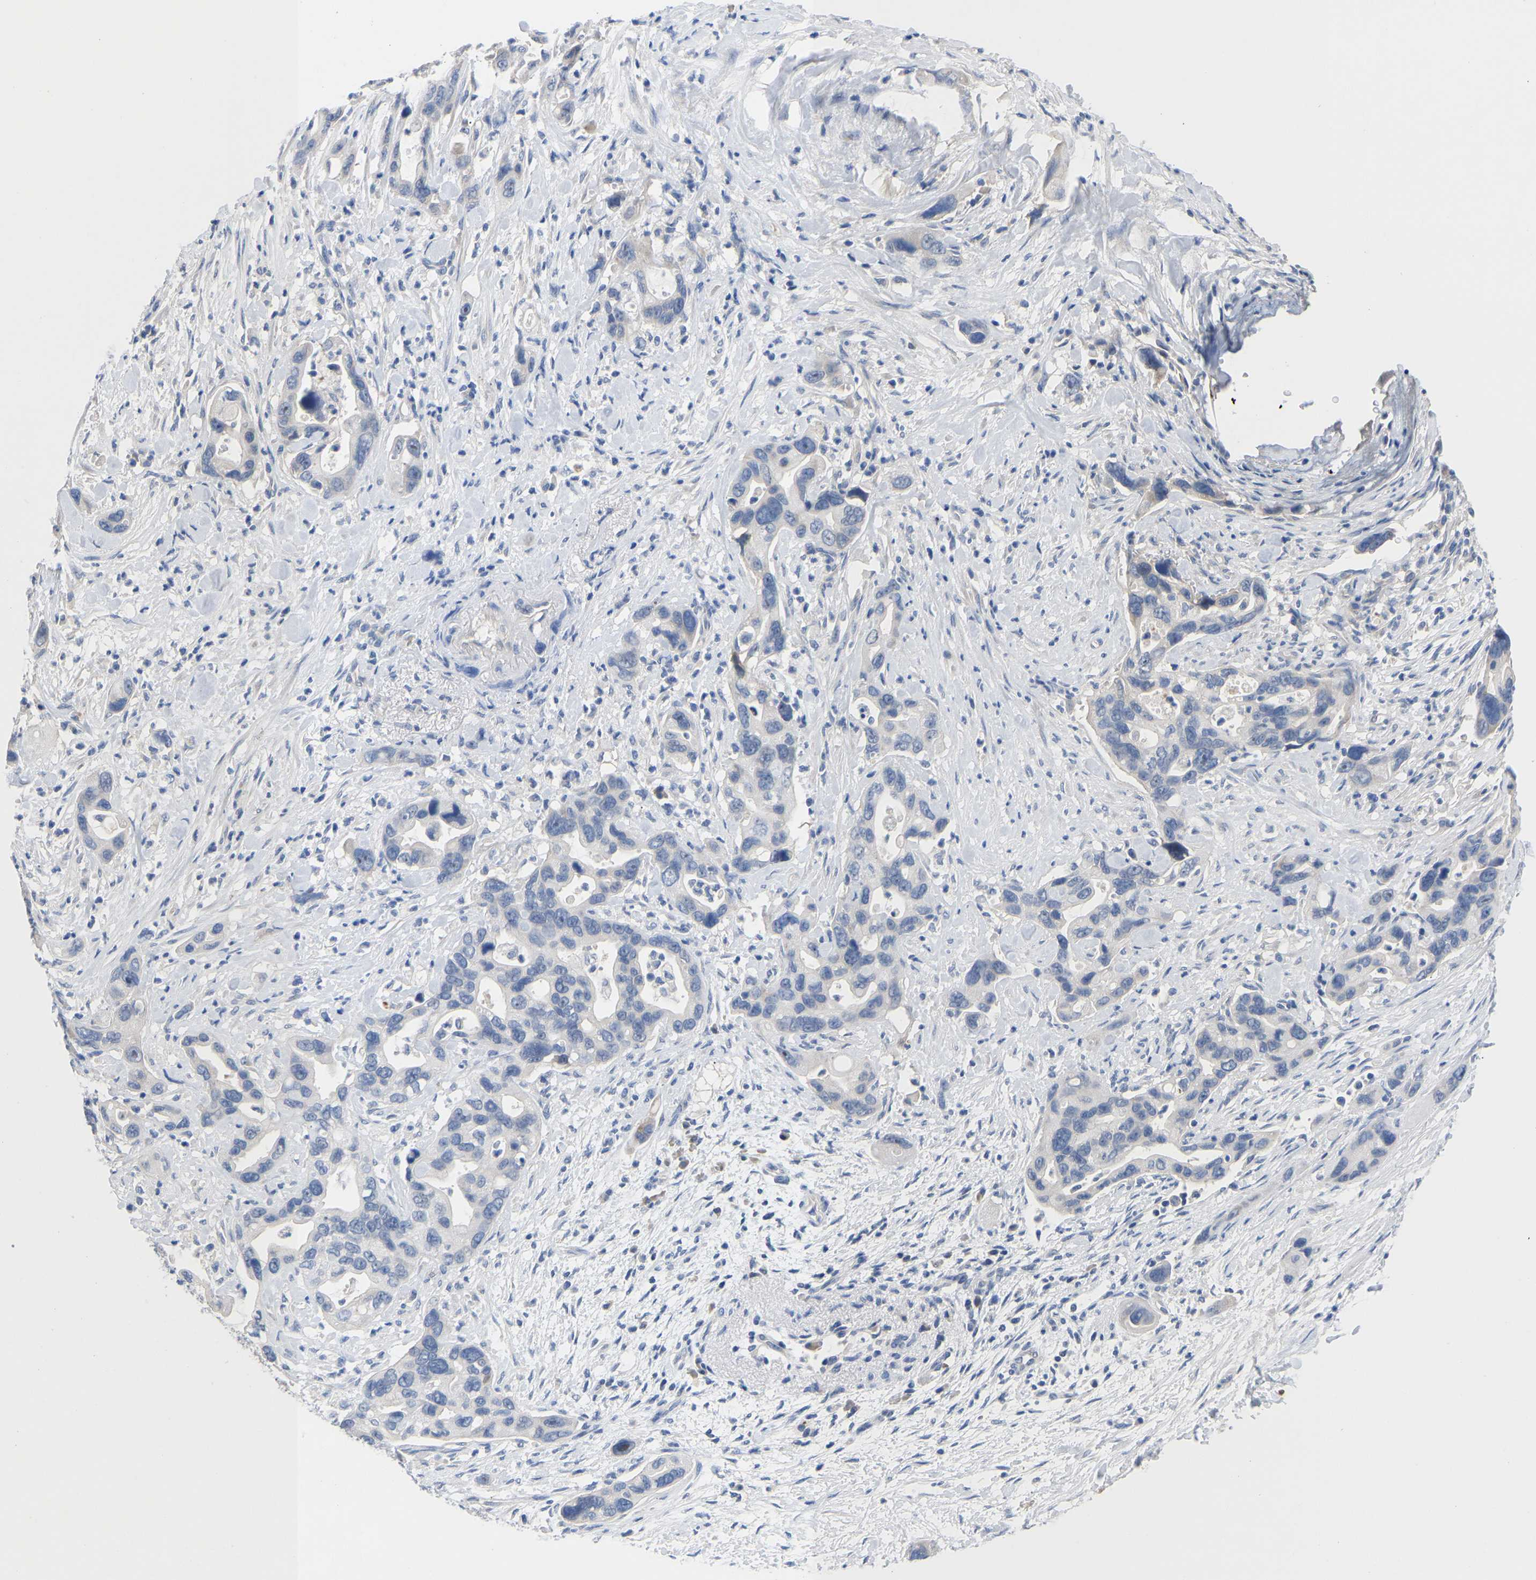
{"staining": {"intensity": "negative", "quantity": "none", "location": "none"}, "tissue": "pancreatic cancer", "cell_type": "Tumor cells", "image_type": "cancer", "snomed": [{"axis": "morphology", "description": "Adenocarcinoma, NOS"}, {"axis": "topography", "description": "Pancreas"}], "caption": "High power microscopy image of an immunohistochemistry histopathology image of pancreatic cancer (adenocarcinoma), revealing no significant staining in tumor cells. The staining was performed using DAB (3,3'-diaminobenzidine) to visualize the protein expression in brown, while the nuclei were stained in blue with hematoxylin (Magnification: 20x).", "gene": "ABCA10", "patient": {"sex": "female", "age": 70}}